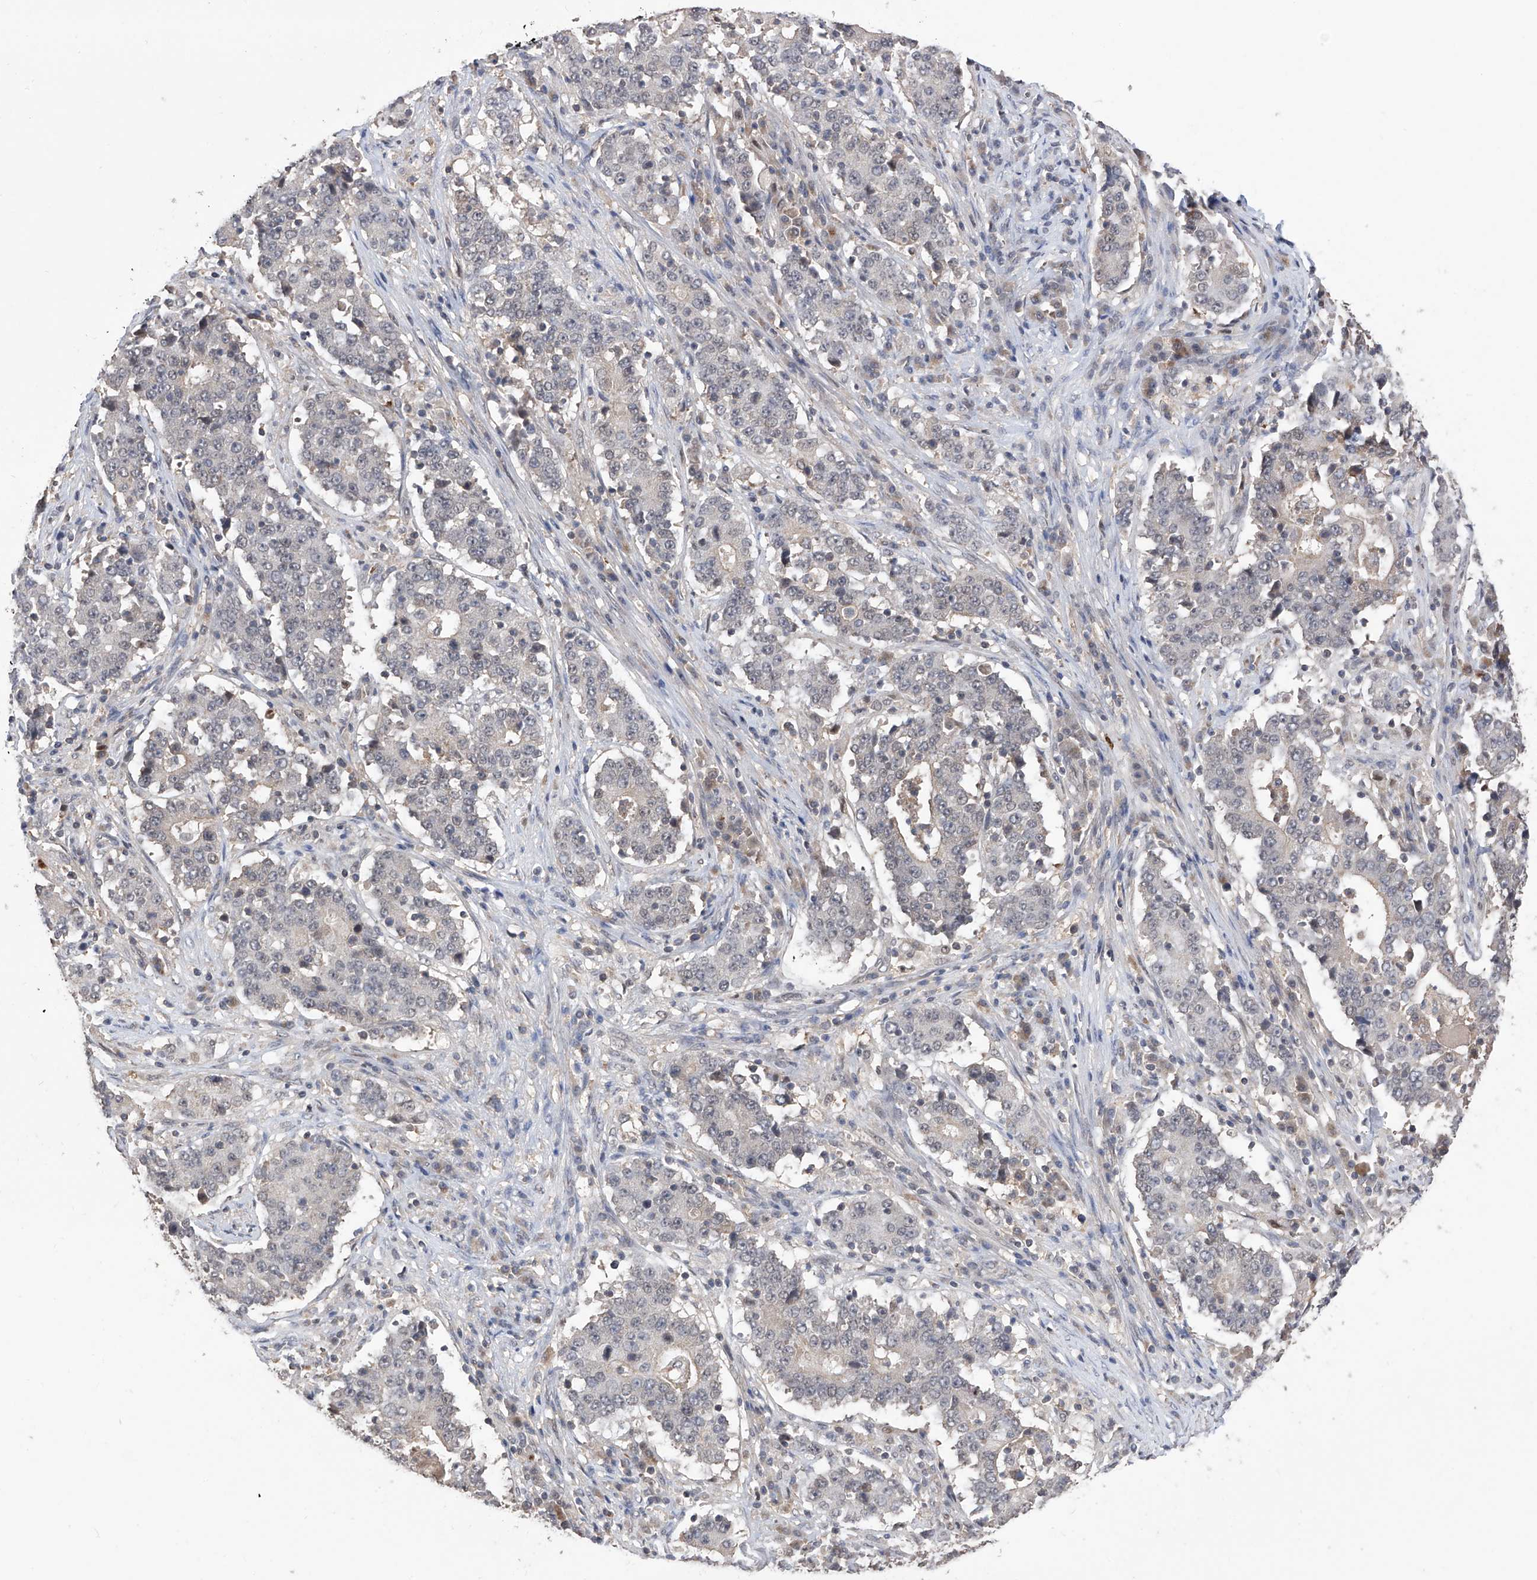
{"staining": {"intensity": "negative", "quantity": "none", "location": "none"}, "tissue": "stomach cancer", "cell_type": "Tumor cells", "image_type": "cancer", "snomed": [{"axis": "morphology", "description": "Adenocarcinoma, NOS"}, {"axis": "topography", "description": "Stomach"}], "caption": "Tumor cells are negative for brown protein staining in stomach cancer.", "gene": "LYSMD4", "patient": {"sex": "male", "age": 59}}